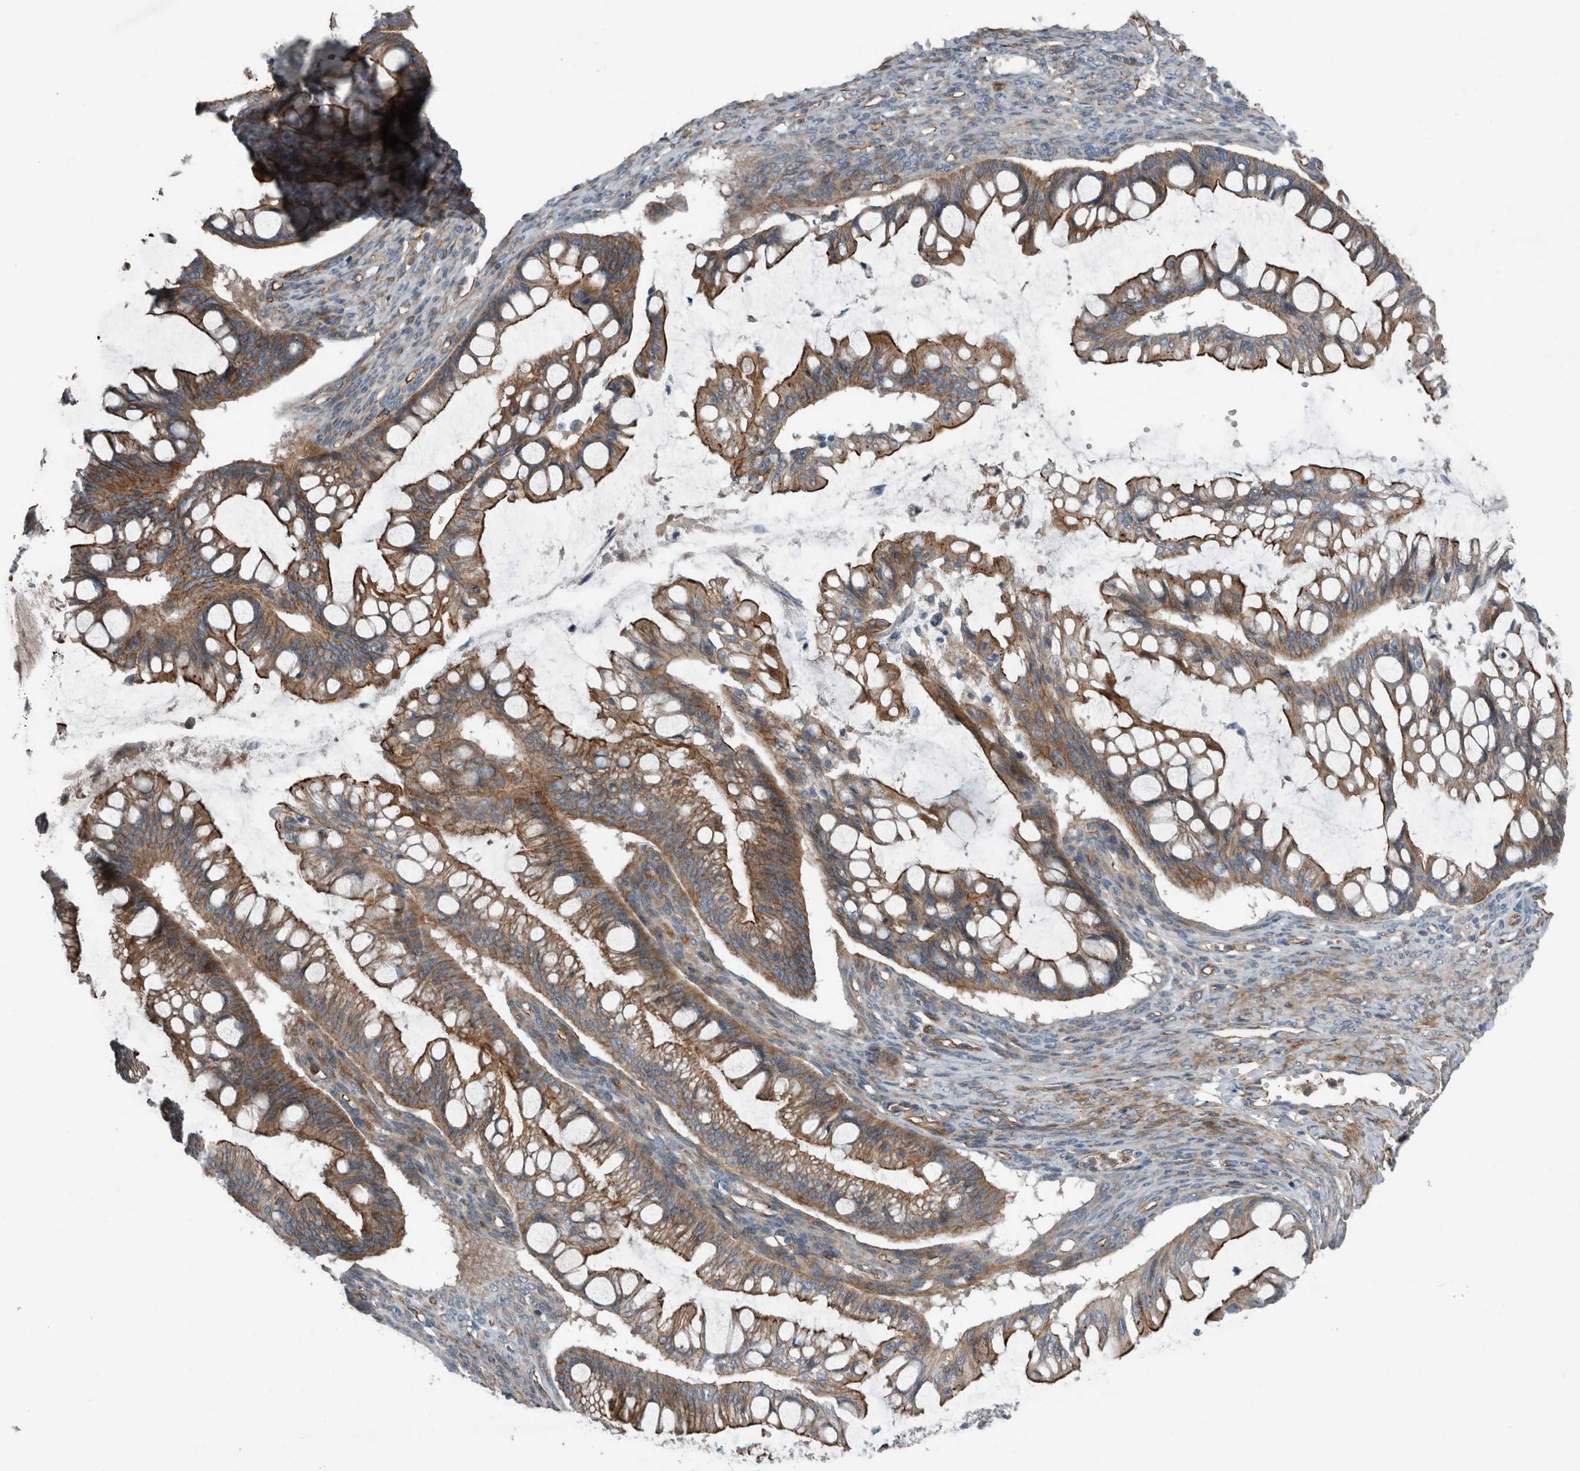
{"staining": {"intensity": "strong", "quantity": ">75%", "location": "cytoplasmic/membranous"}, "tissue": "ovarian cancer", "cell_type": "Tumor cells", "image_type": "cancer", "snomed": [{"axis": "morphology", "description": "Cystadenocarcinoma, mucinous, NOS"}, {"axis": "topography", "description": "Ovary"}], "caption": "There is high levels of strong cytoplasmic/membranous staining in tumor cells of ovarian cancer, as demonstrated by immunohistochemical staining (brown color).", "gene": "GLT8D2", "patient": {"sex": "female", "age": 73}}